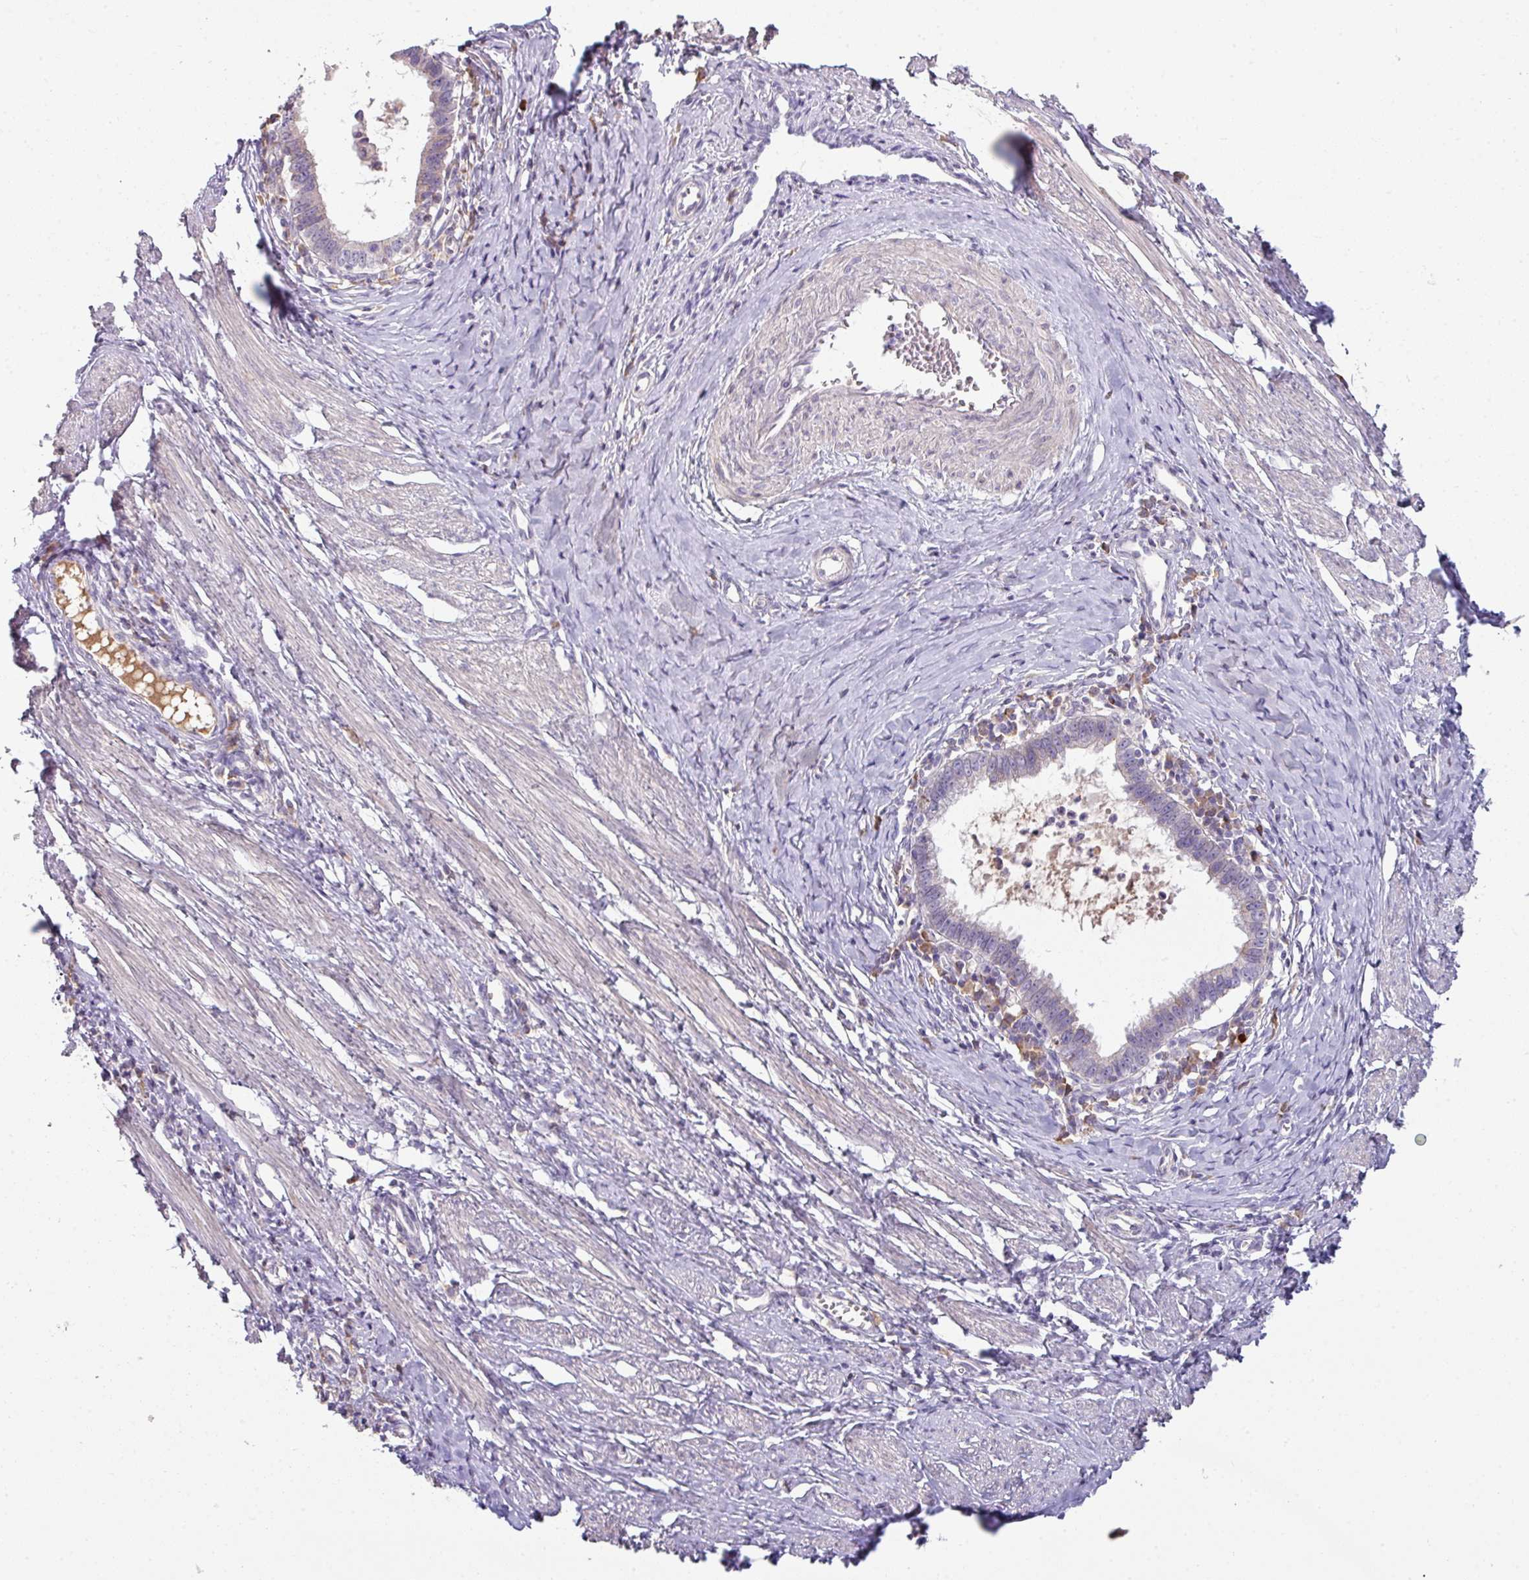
{"staining": {"intensity": "weak", "quantity": "<25%", "location": "cytoplasmic/membranous"}, "tissue": "cervical cancer", "cell_type": "Tumor cells", "image_type": "cancer", "snomed": [{"axis": "morphology", "description": "Adenocarcinoma, NOS"}, {"axis": "topography", "description": "Cervix"}], "caption": "Tumor cells show no significant positivity in cervical cancer.", "gene": "SLAMF6", "patient": {"sex": "female", "age": 36}}